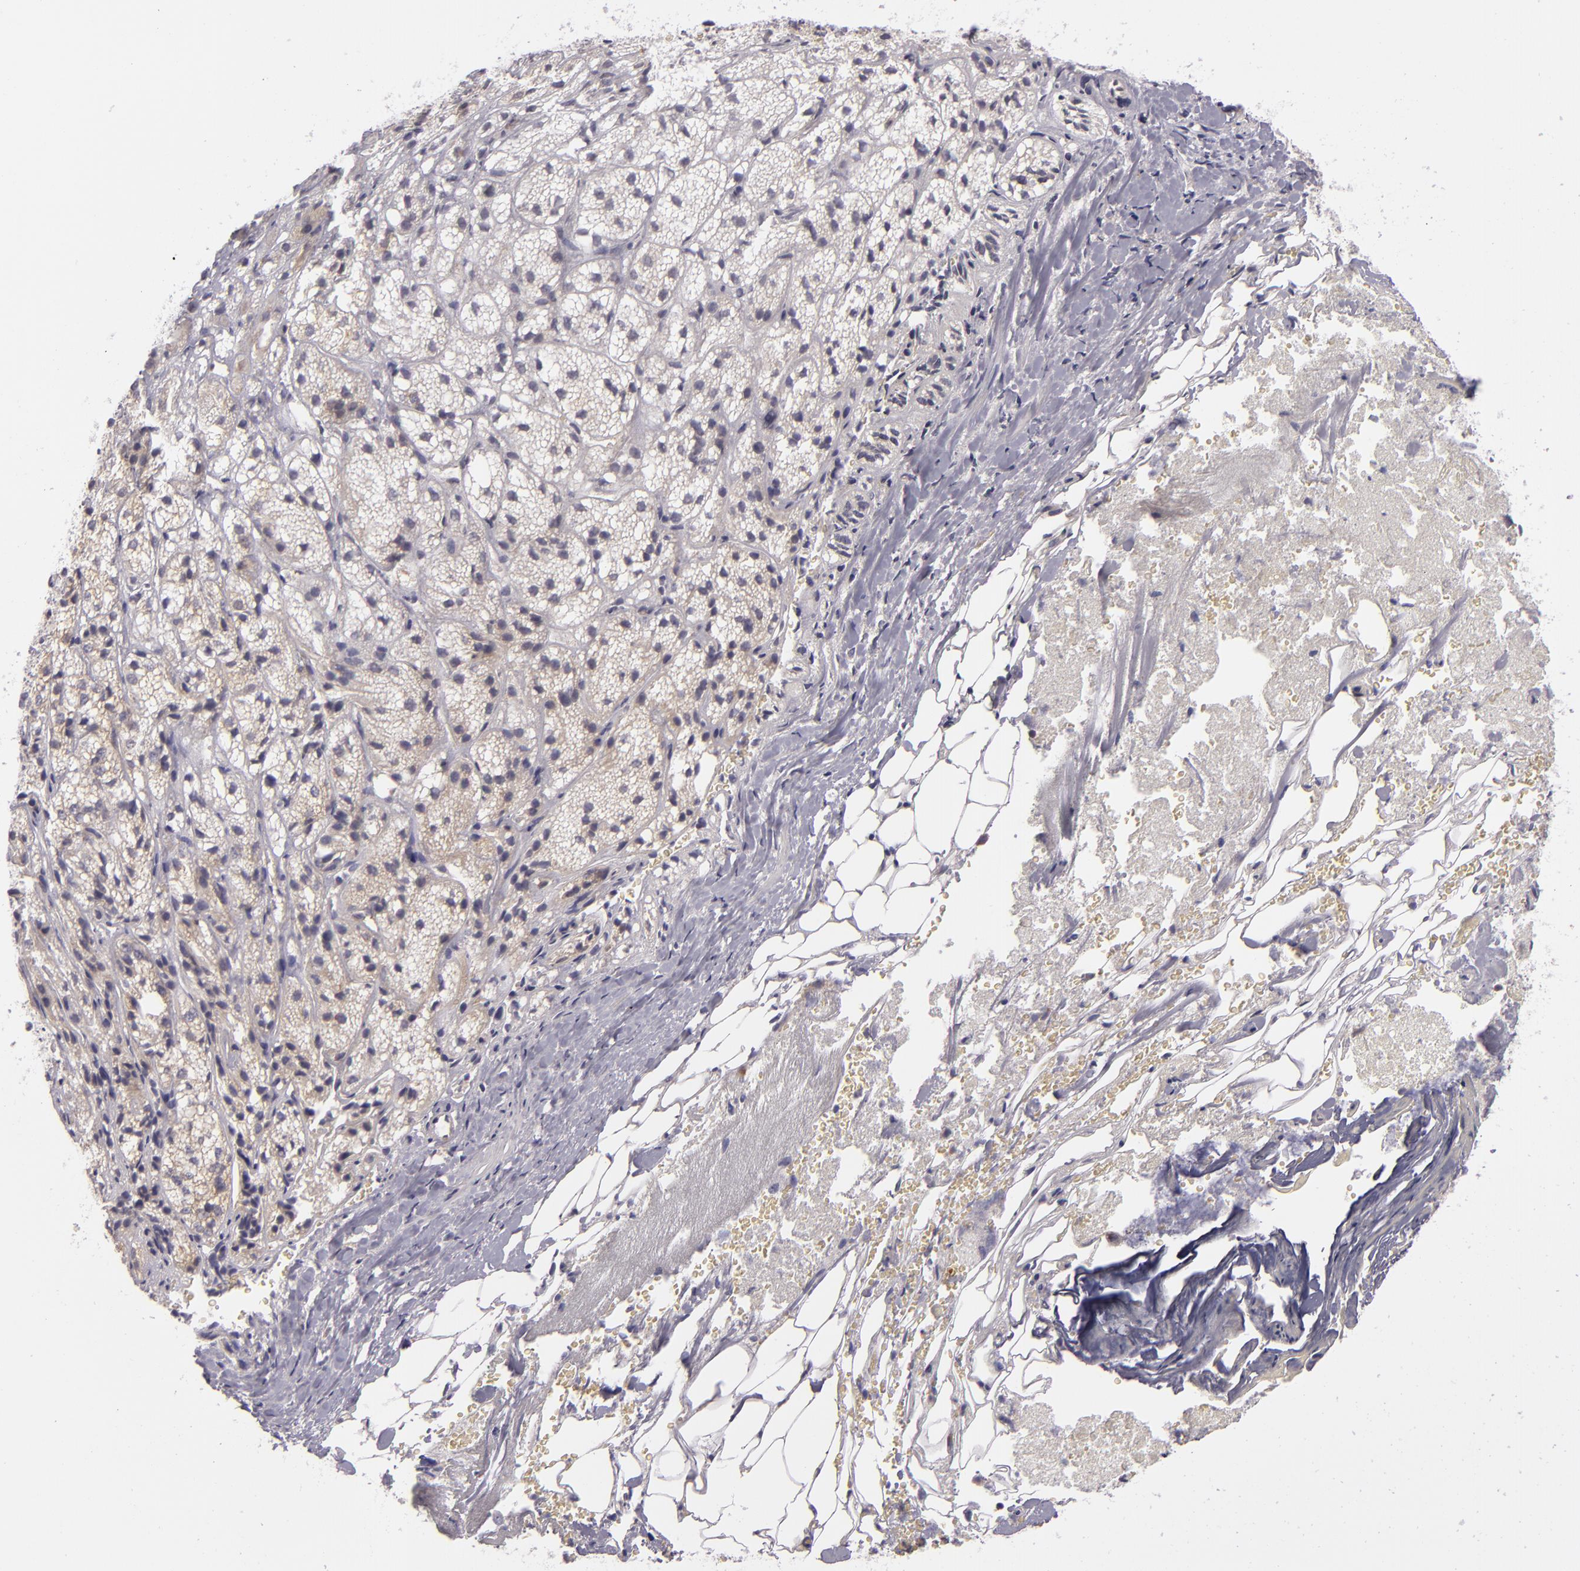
{"staining": {"intensity": "weak", "quantity": "25%-75%", "location": "cytoplasmic/membranous"}, "tissue": "adrenal gland", "cell_type": "Glandular cells", "image_type": "normal", "snomed": [{"axis": "morphology", "description": "Normal tissue, NOS"}, {"axis": "topography", "description": "Adrenal gland"}], "caption": "Benign adrenal gland shows weak cytoplasmic/membranous positivity in approximately 25%-75% of glandular cells The staining was performed using DAB, with brown indicating positive protein expression. Nuclei are stained blue with hematoxylin..", "gene": "UPF3B", "patient": {"sex": "female", "age": 71}}